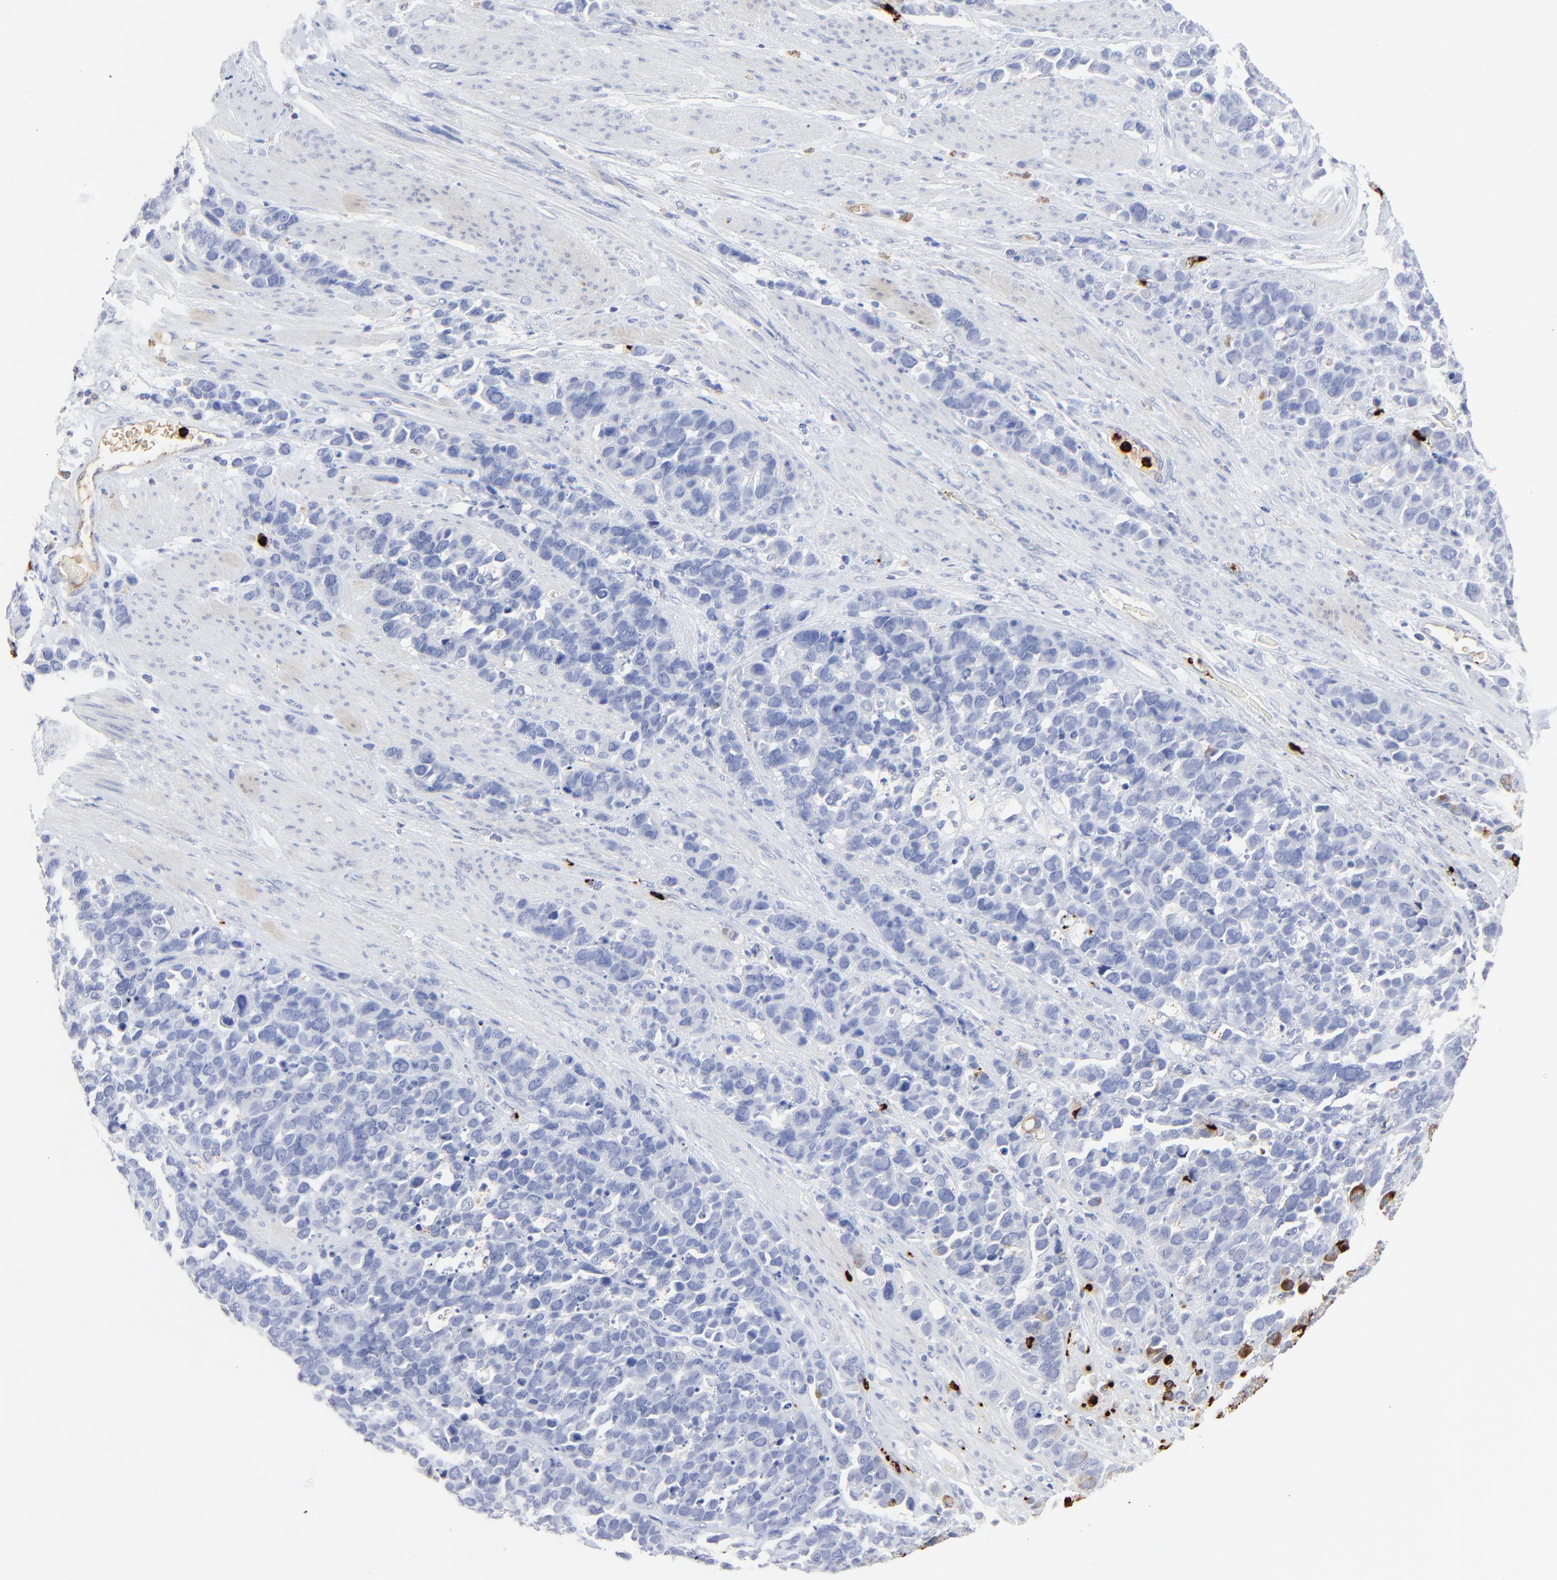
{"staining": {"intensity": "negative", "quantity": "none", "location": "none"}, "tissue": "stomach cancer", "cell_type": "Tumor cells", "image_type": "cancer", "snomed": [{"axis": "morphology", "description": "Adenocarcinoma, NOS"}, {"axis": "topography", "description": "Stomach, upper"}], "caption": "Histopathology image shows no significant protein staining in tumor cells of stomach adenocarcinoma. (DAB immunohistochemistry with hematoxylin counter stain).", "gene": "LCN2", "patient": {"sex": "male", "age": 71}}